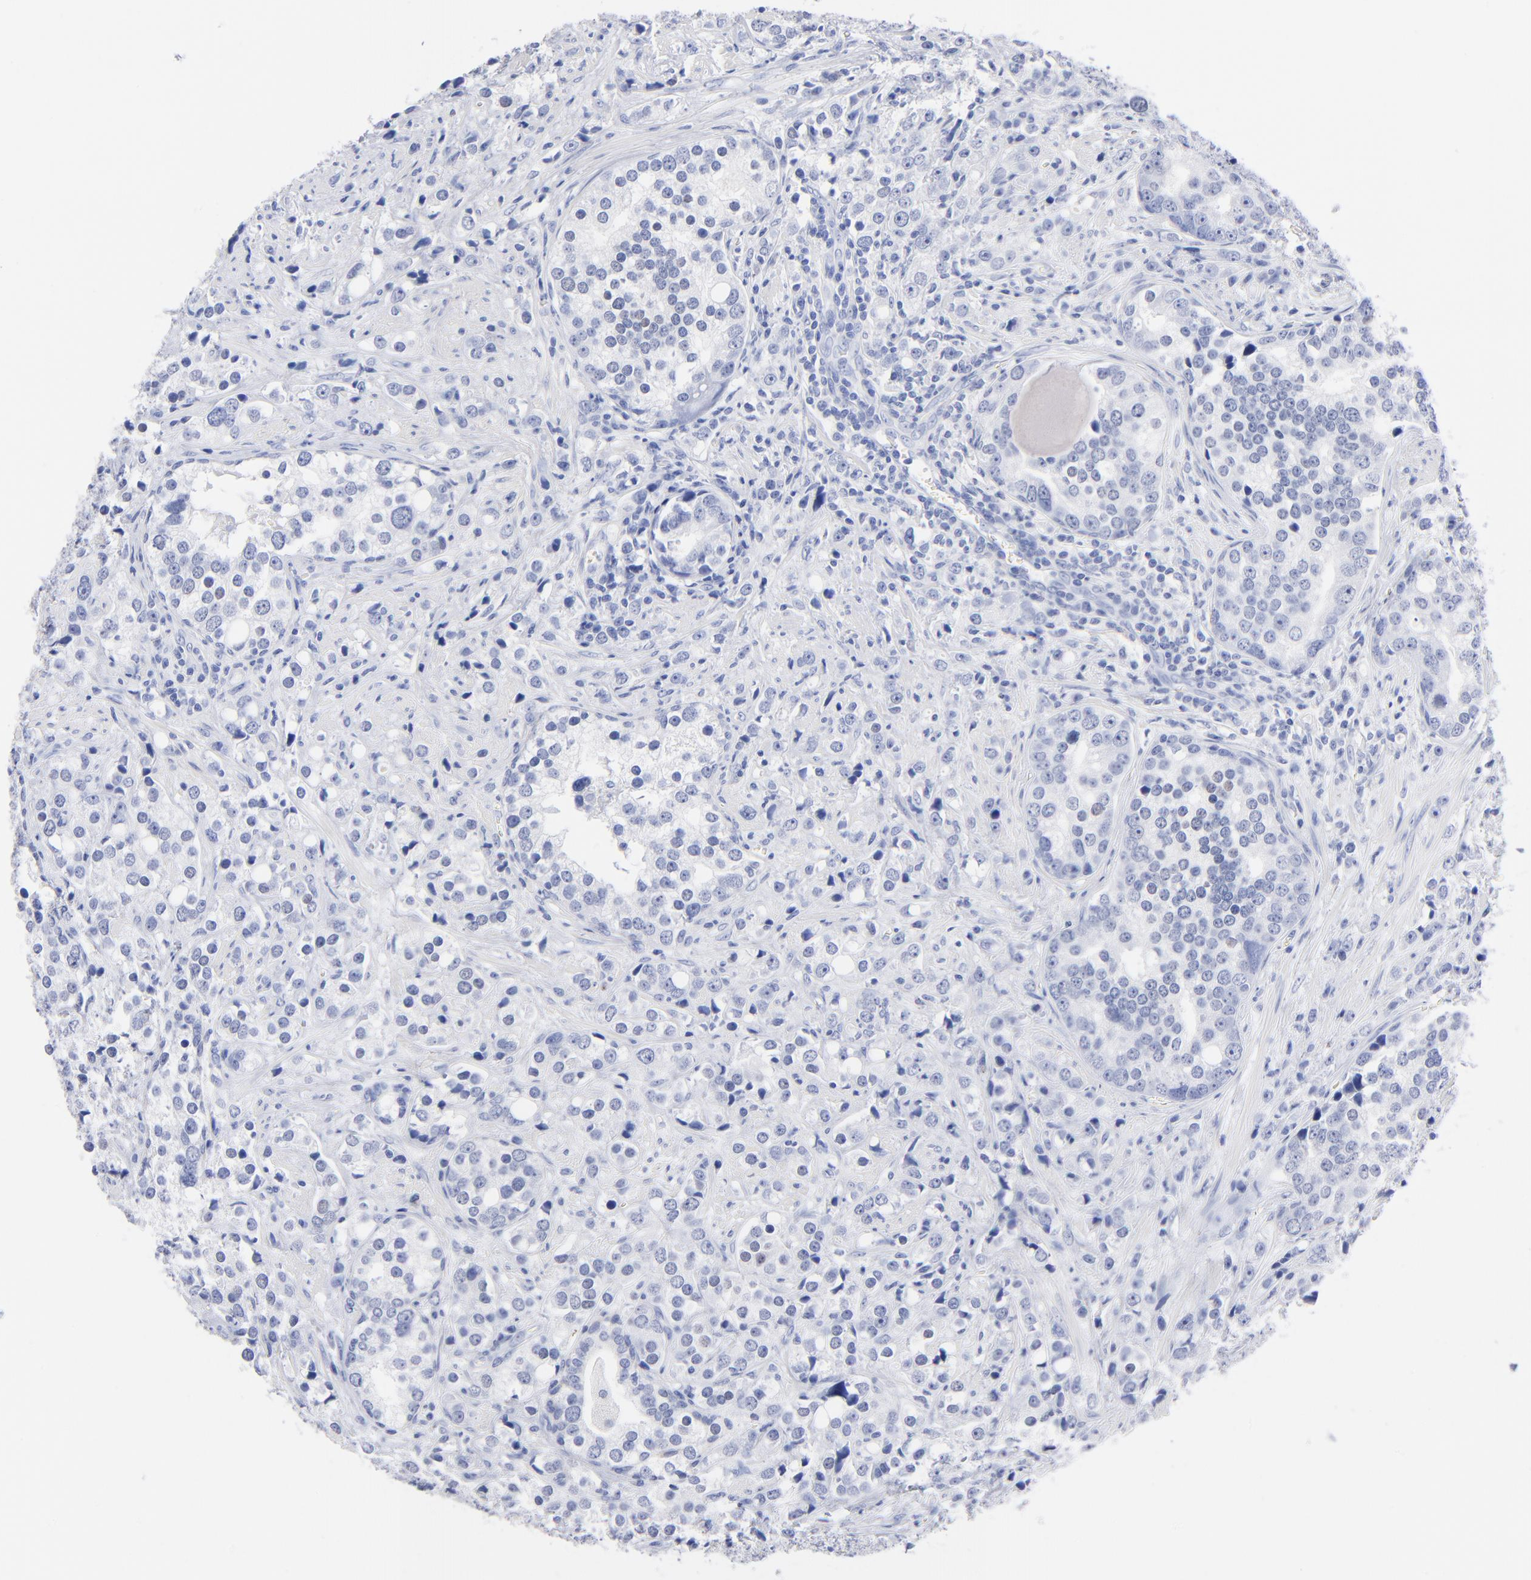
{"staining": {"intensity": "negative", "quantity": "none", "location": "none"}, "tissue": "prostate cancer", "cell_type": "Tumor cells", "image_type": "cancer", "snomed": [{"axis": "morphology", "description": "Adenocarcinoma, High grade"}, {"axis": "topography", "description": "Prostate"}], "caption": "Immunohistochemical staining of prostate high-grade adenocarcinoma exhibits no significant positivity in tumor cells.", "gene": "ACY1", "patient": {"sex": "male", "age": 71}}